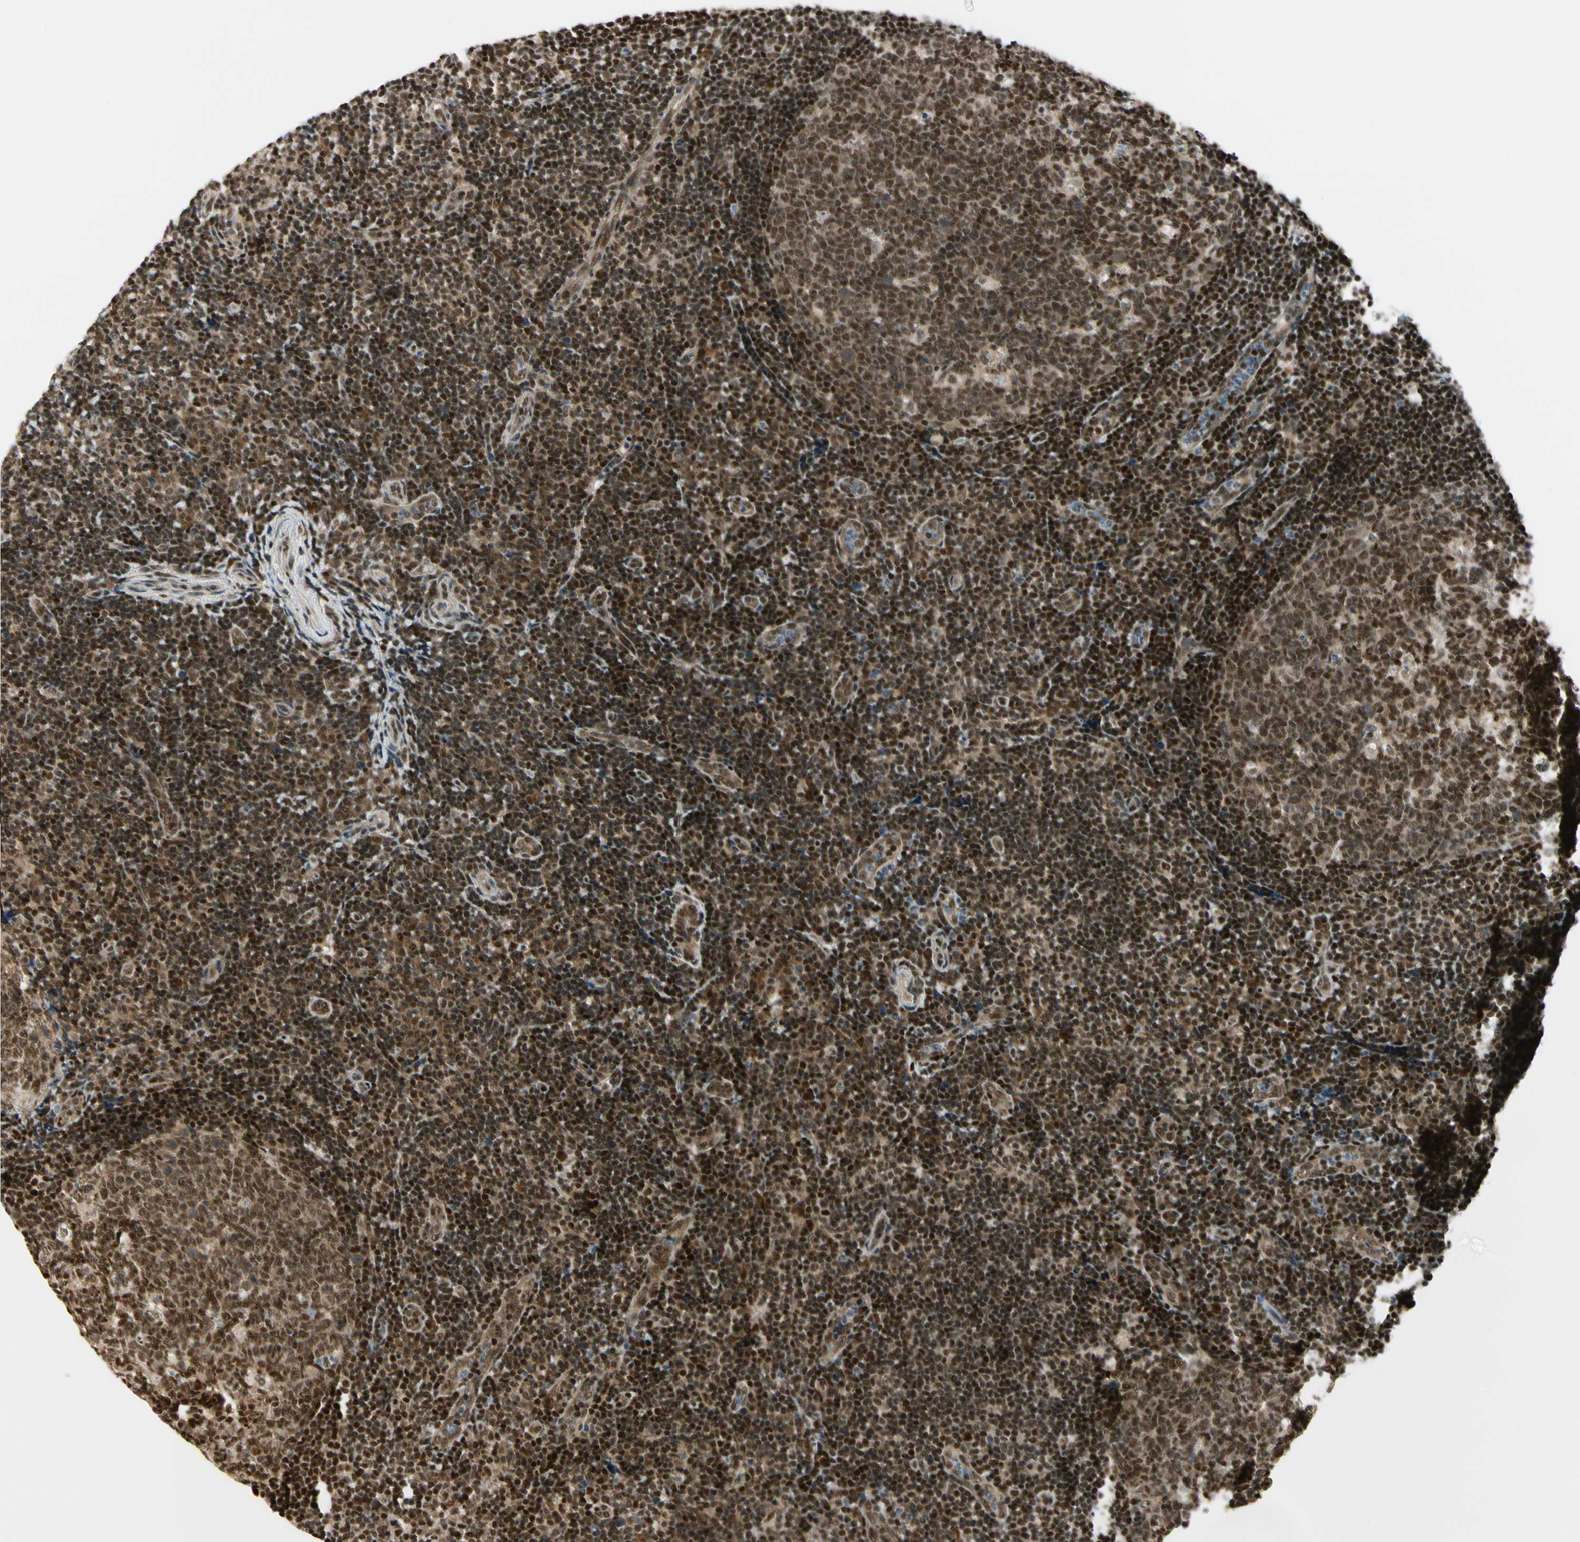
{"staining": {"intensity": "moderate", "quantity": ">75%", "location": "cytoplasmic/membranous,nuclear"}, "tissue": "tonsil", "cell_type": "Germinal center cells", "image_type": "normal", "snomed": [{"axis": "morphology", "description": "Normal tissue, NOS"}, {"axis": "topography", "description": "Tonsil"}], "caption": "Protein expression analysis of normal tonsil demonstrates moderate cytoplasmic/membranous,nuclear positivity in approximately >75% of germinal center cells.", "gene": "DAXX", "patient": {"sex": "female", "age": 40}}